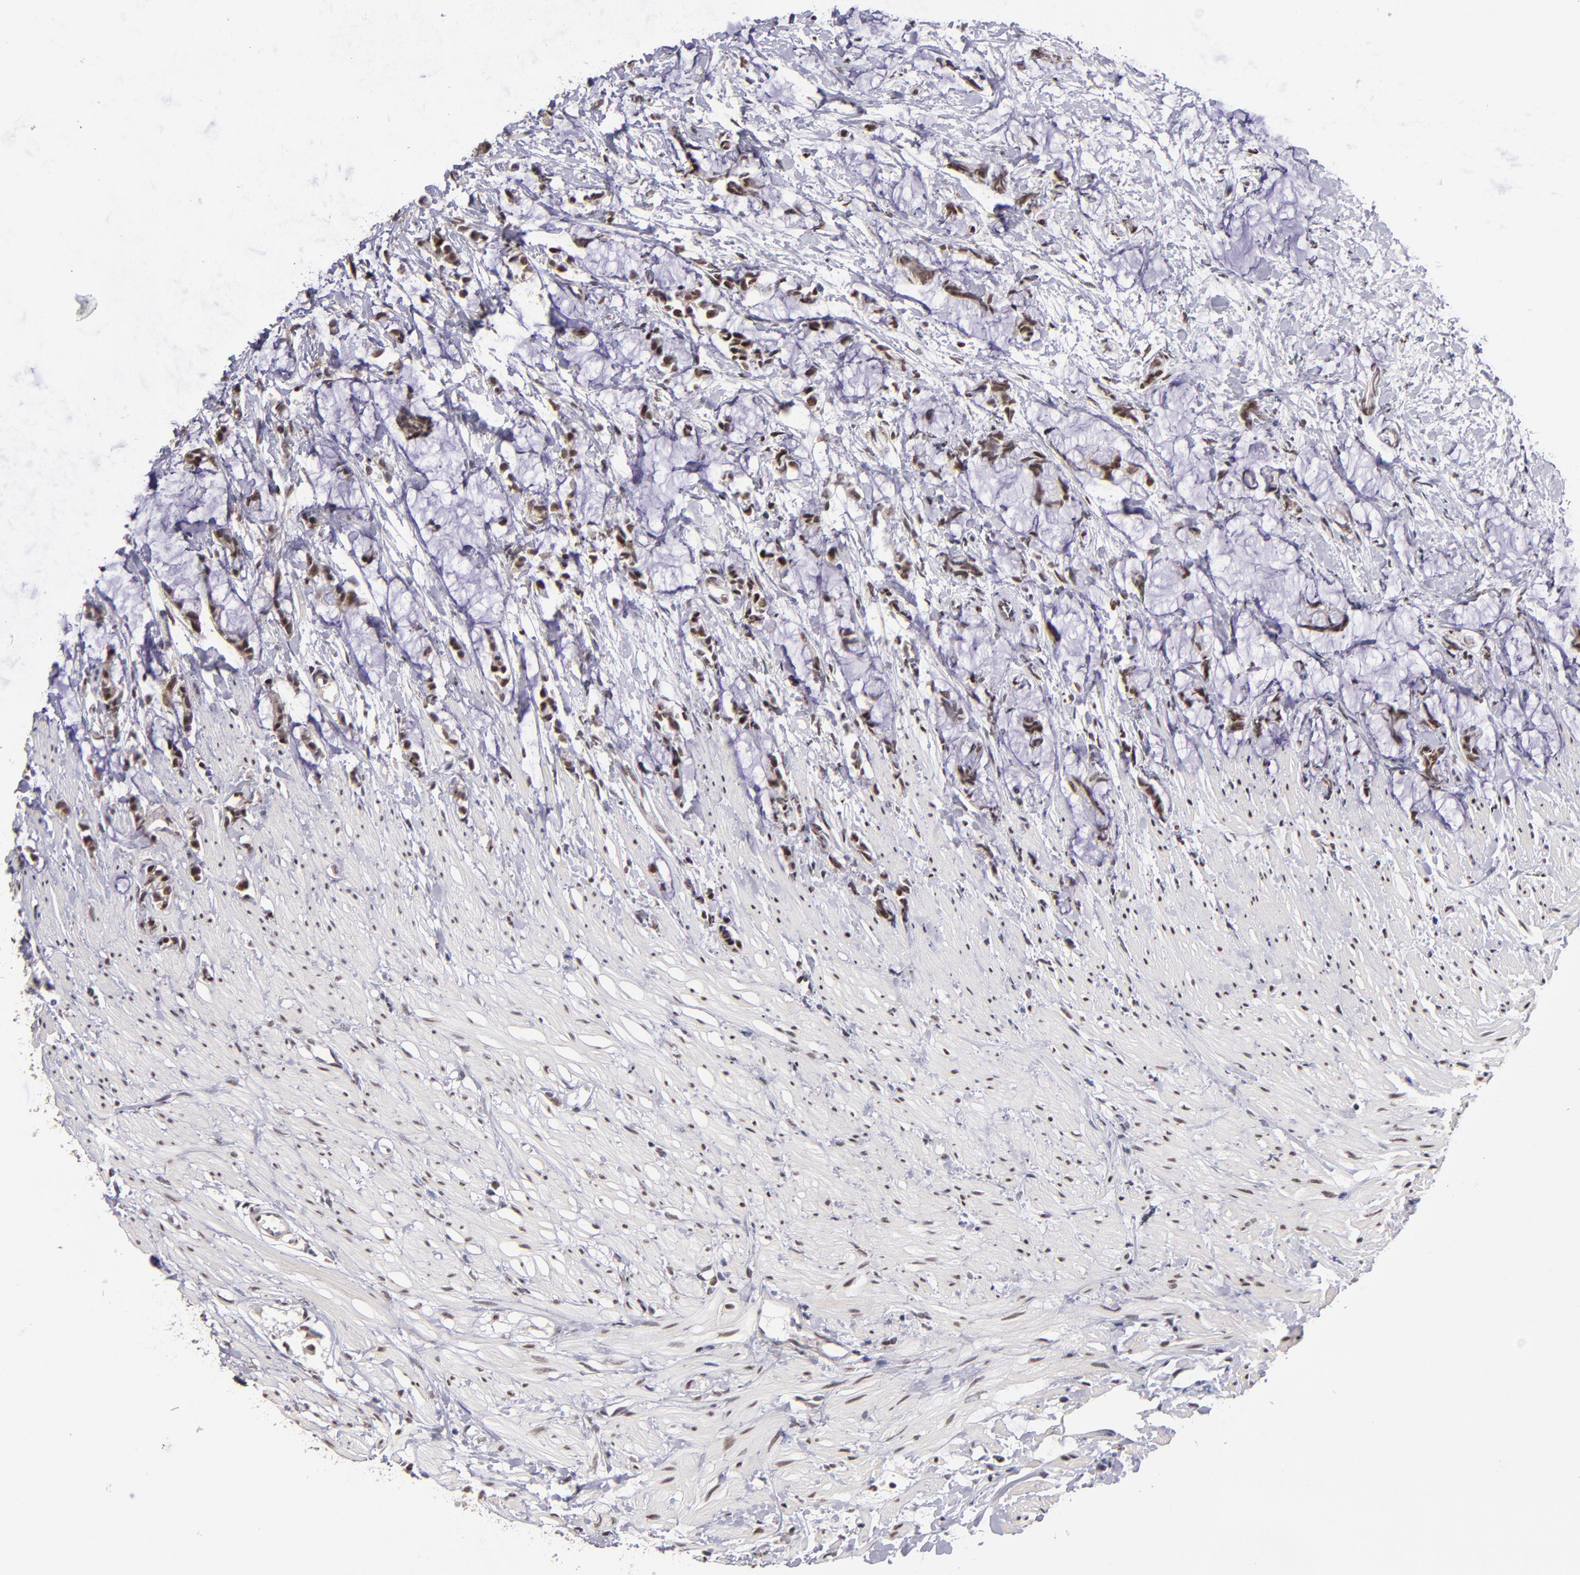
{"staining": {"intensity": "strong", "quantity": ">75%", "location": "nuclear"}, "tissue": "colorectal cancer", "cell_type": "Tumor cells", "image_type": "cancer", "snomed": [{"axis": "morphology", "description": "Adenocarcinoma, NOS"}, {"axis": "topography", "description": "Colon"}], "caption": "The immunohistochemical stain labels strong nuclear positivity in tumor cells of colorectal cancer (adenocarcinoma) tissue.", "gene": "EP300", "patient": {"sex": "male", "age": 14}}